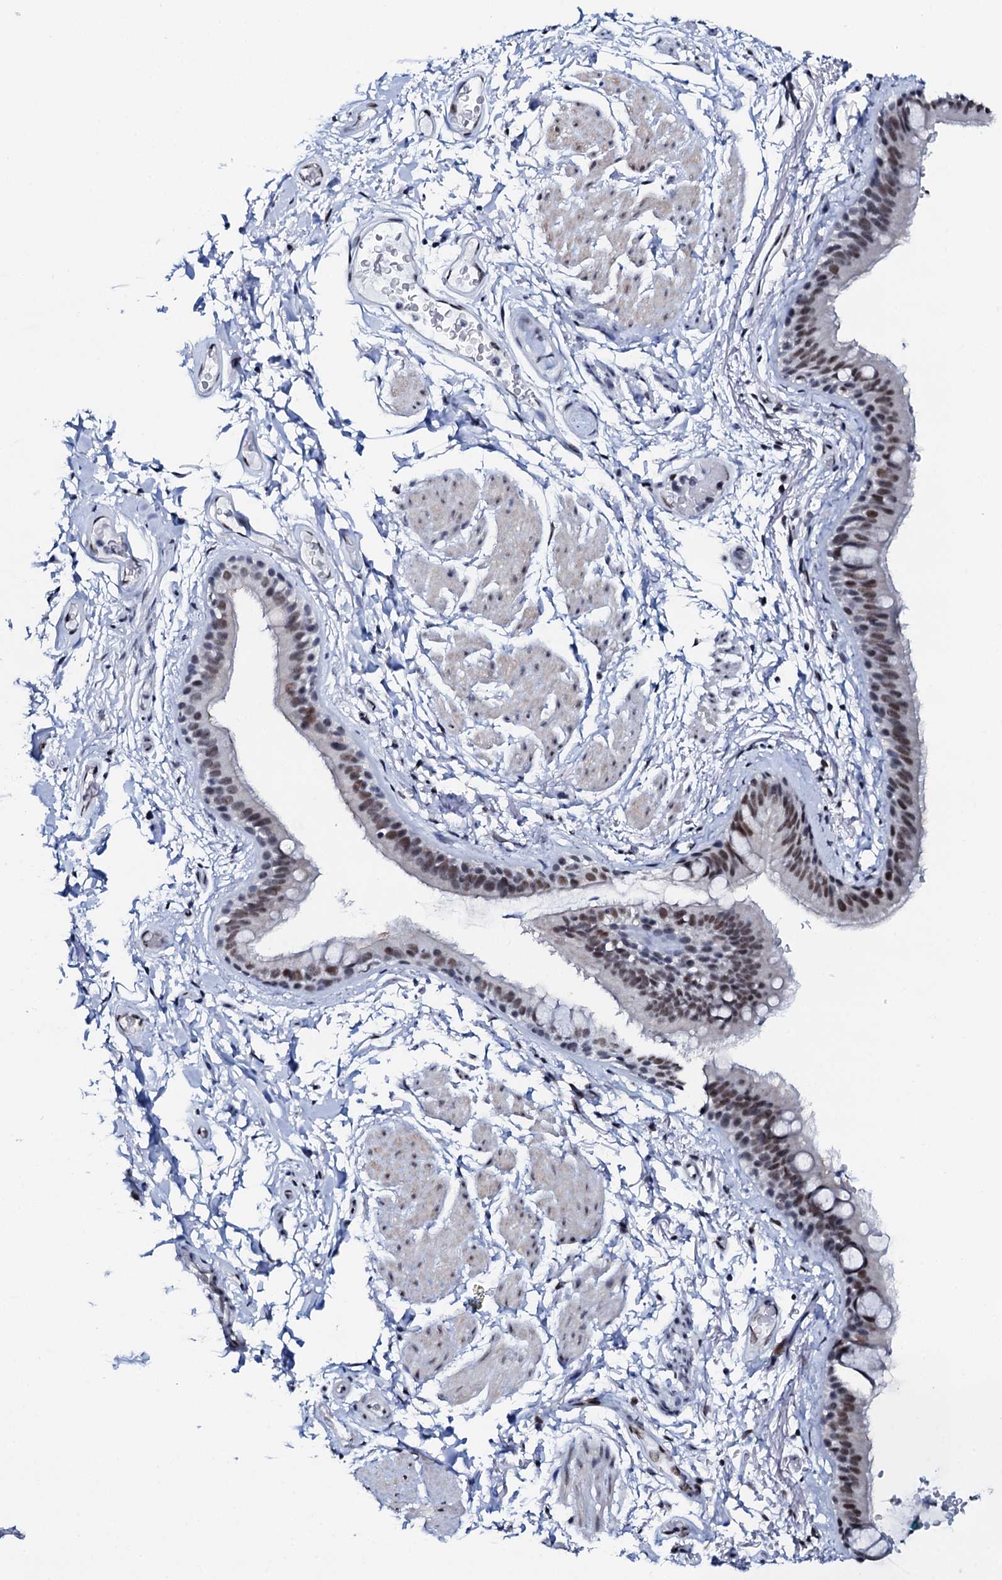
{"staining": {"intensity": "moderate", "quantity": ">75%", "location": "nuclear"}, "tissue": "bronchus", "cell_type": "Respiratory epithelial cells", "image_type": "normal", "snomed": [{"axis": "morphology", "description": "Normal tissue, NOS"}, {"axis": "topography", "description": "Cartilage tissue"}], "caption": "This is a histology image of immunohistochemistry staining of normal bronchus, which shows moderate expression in the nuclear of respiratory epithelial cells.", "gene": "NKAPD1", "patient": {"sex": "male", "age": 63}}